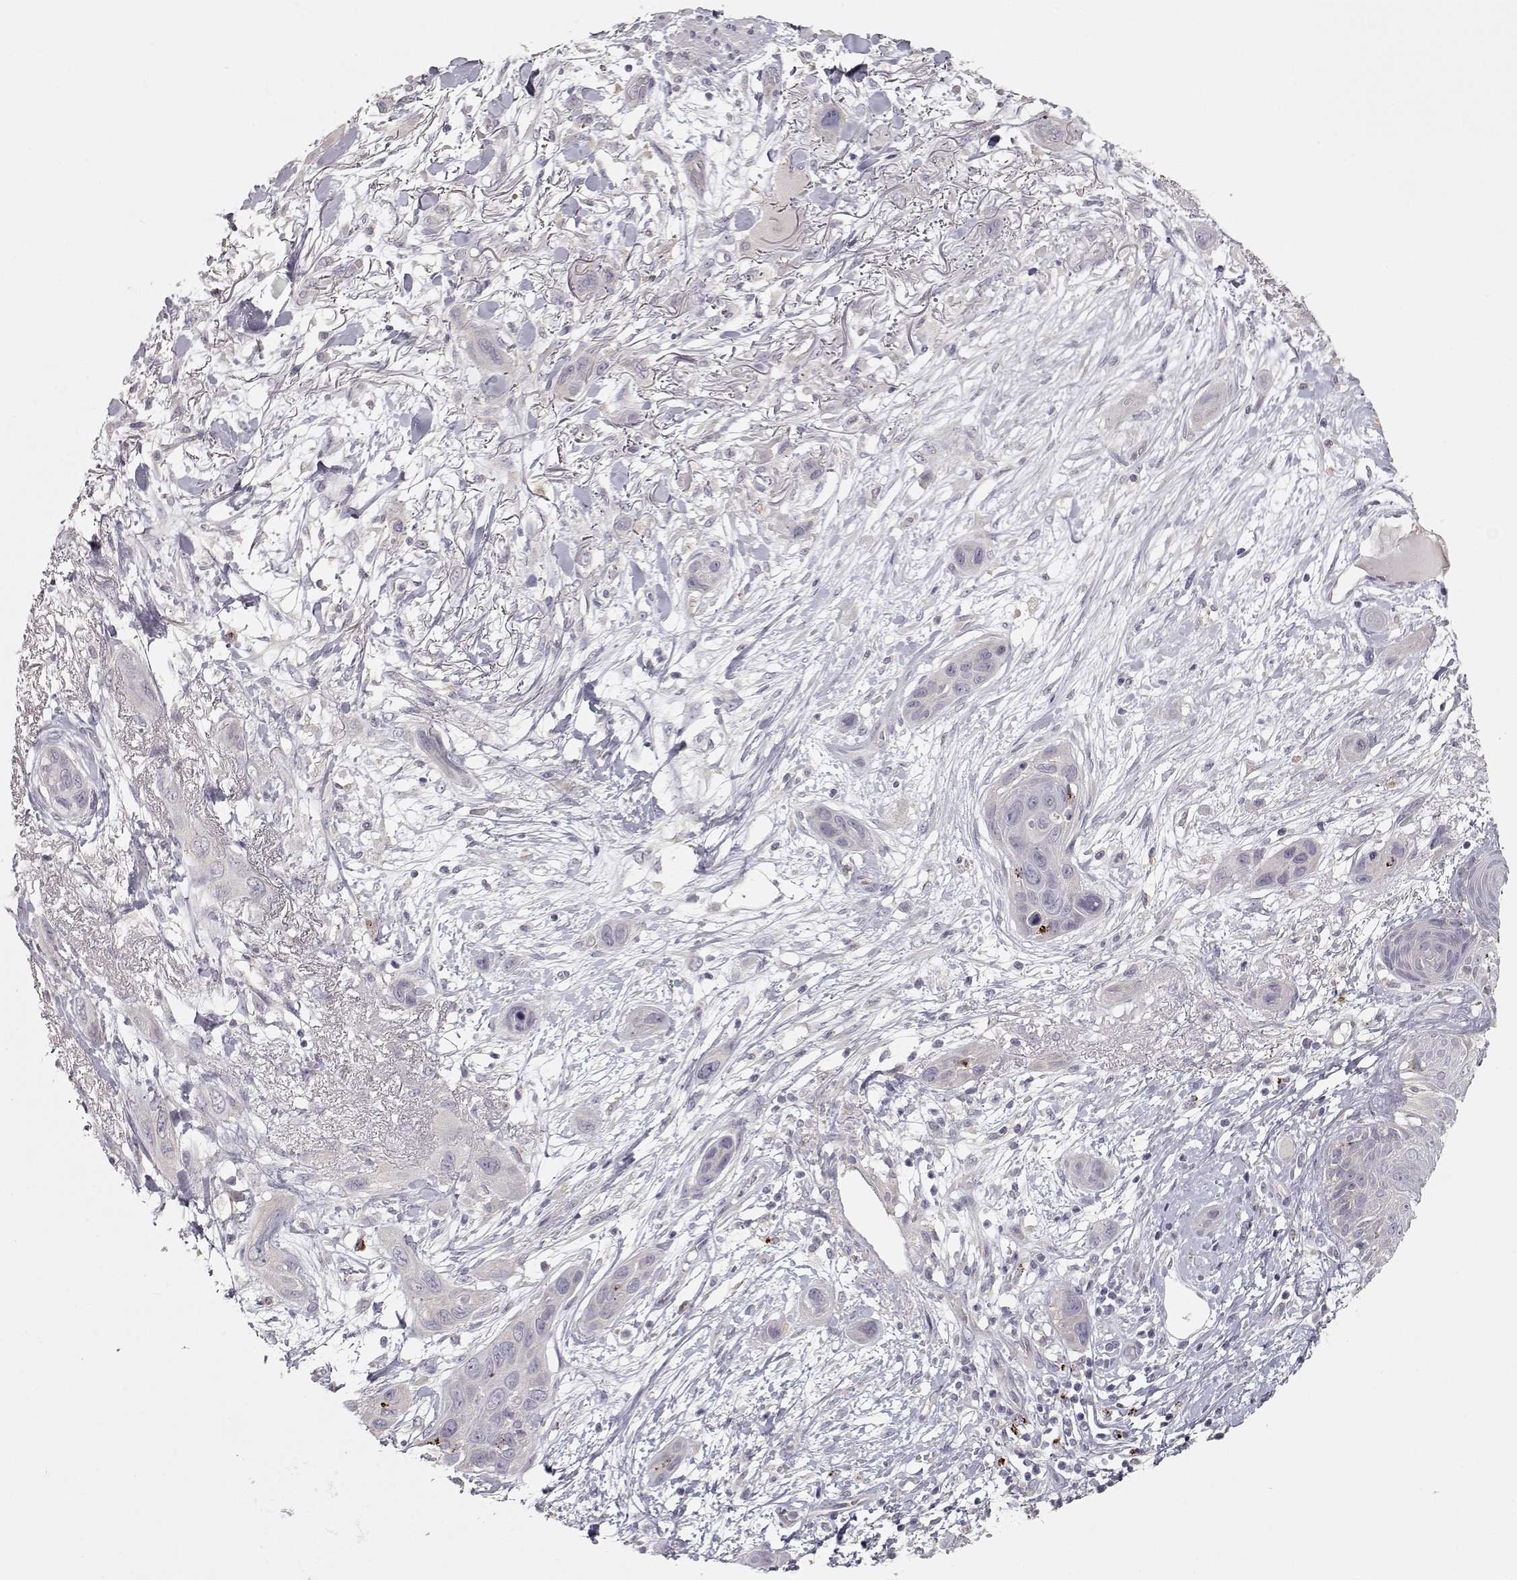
{"staining": {"intensity": "negative", "quantity": "none", "location": "none"}, "tissue": "skin cancer", "cell_type": "Tumor cells", "image_type": "cancer", "snomed": [{"axis": "morphology", "description": "Squamous cell carcinoma, NOS"}, {"axis": "topography", "description": "Skin"}], "caption": "Protein analysis of squamous cell carcinoma (skin) shows no significant expression in tumor cells.", "gene": "ARHGAP8", "patient": {"sex": "male", "age": 79}}